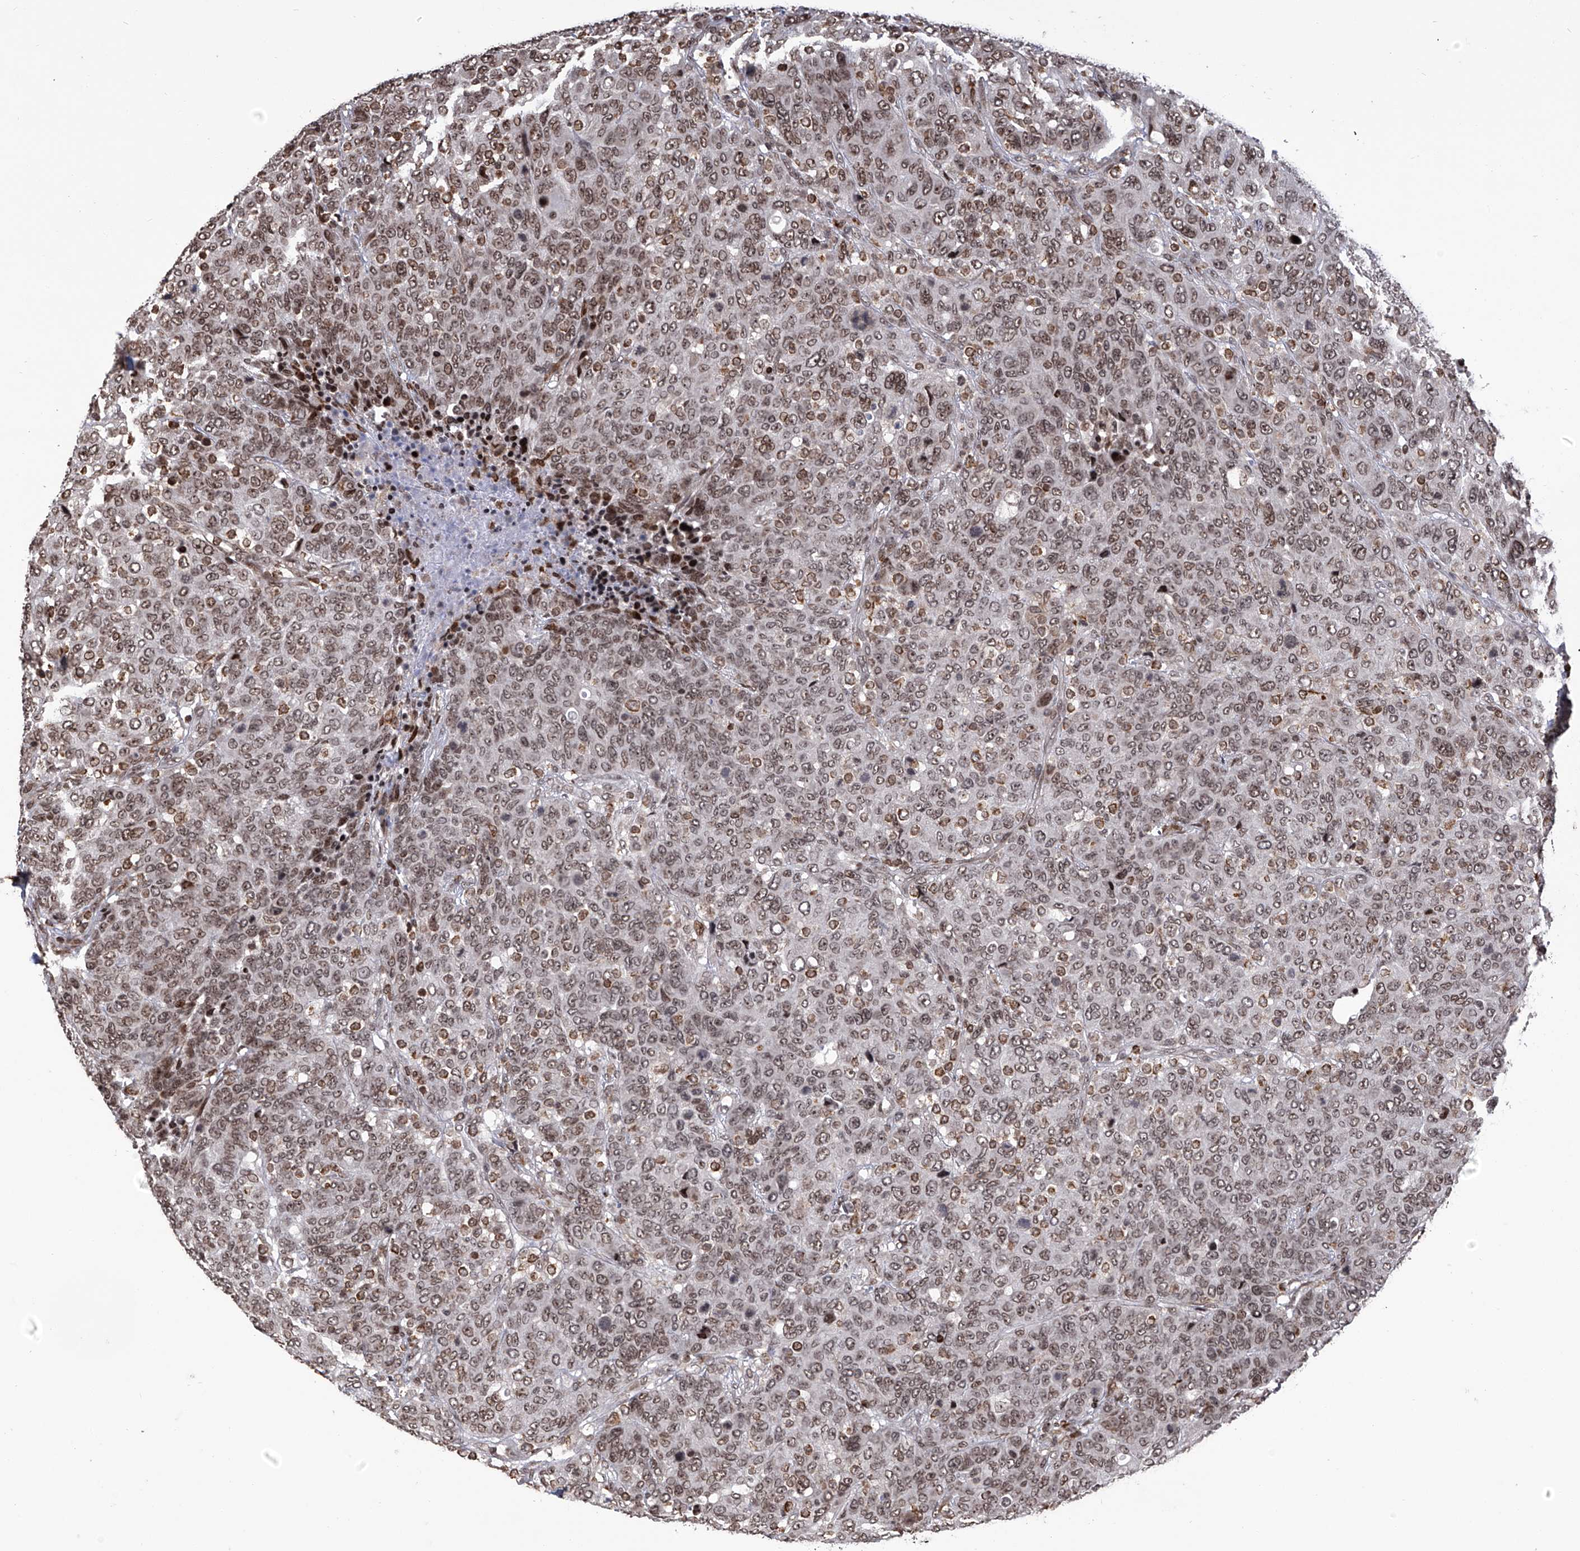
{"staining": {"intensity": "moderate", "quantity": ">75%", "location": "nuclear"}, "tissue": "breast cancer", "cell_type": "Tumor cells", "image_type": "cancer", "snomed": [{"axis": "morphology", "description": "Duct carcinoma"}, {"axis": "topography", "description": "Breast"}], "caption": "High-power microscopy captured an IHC photomicrograph of breast cancer, revealing moderate nuclear staining in about >75% of tumor cells. (brown staining indicates protein expression, while blue staining denotes nuclei).", "gene": "PAK1IP1", "patient": {"sex": "female", "age": 37}}